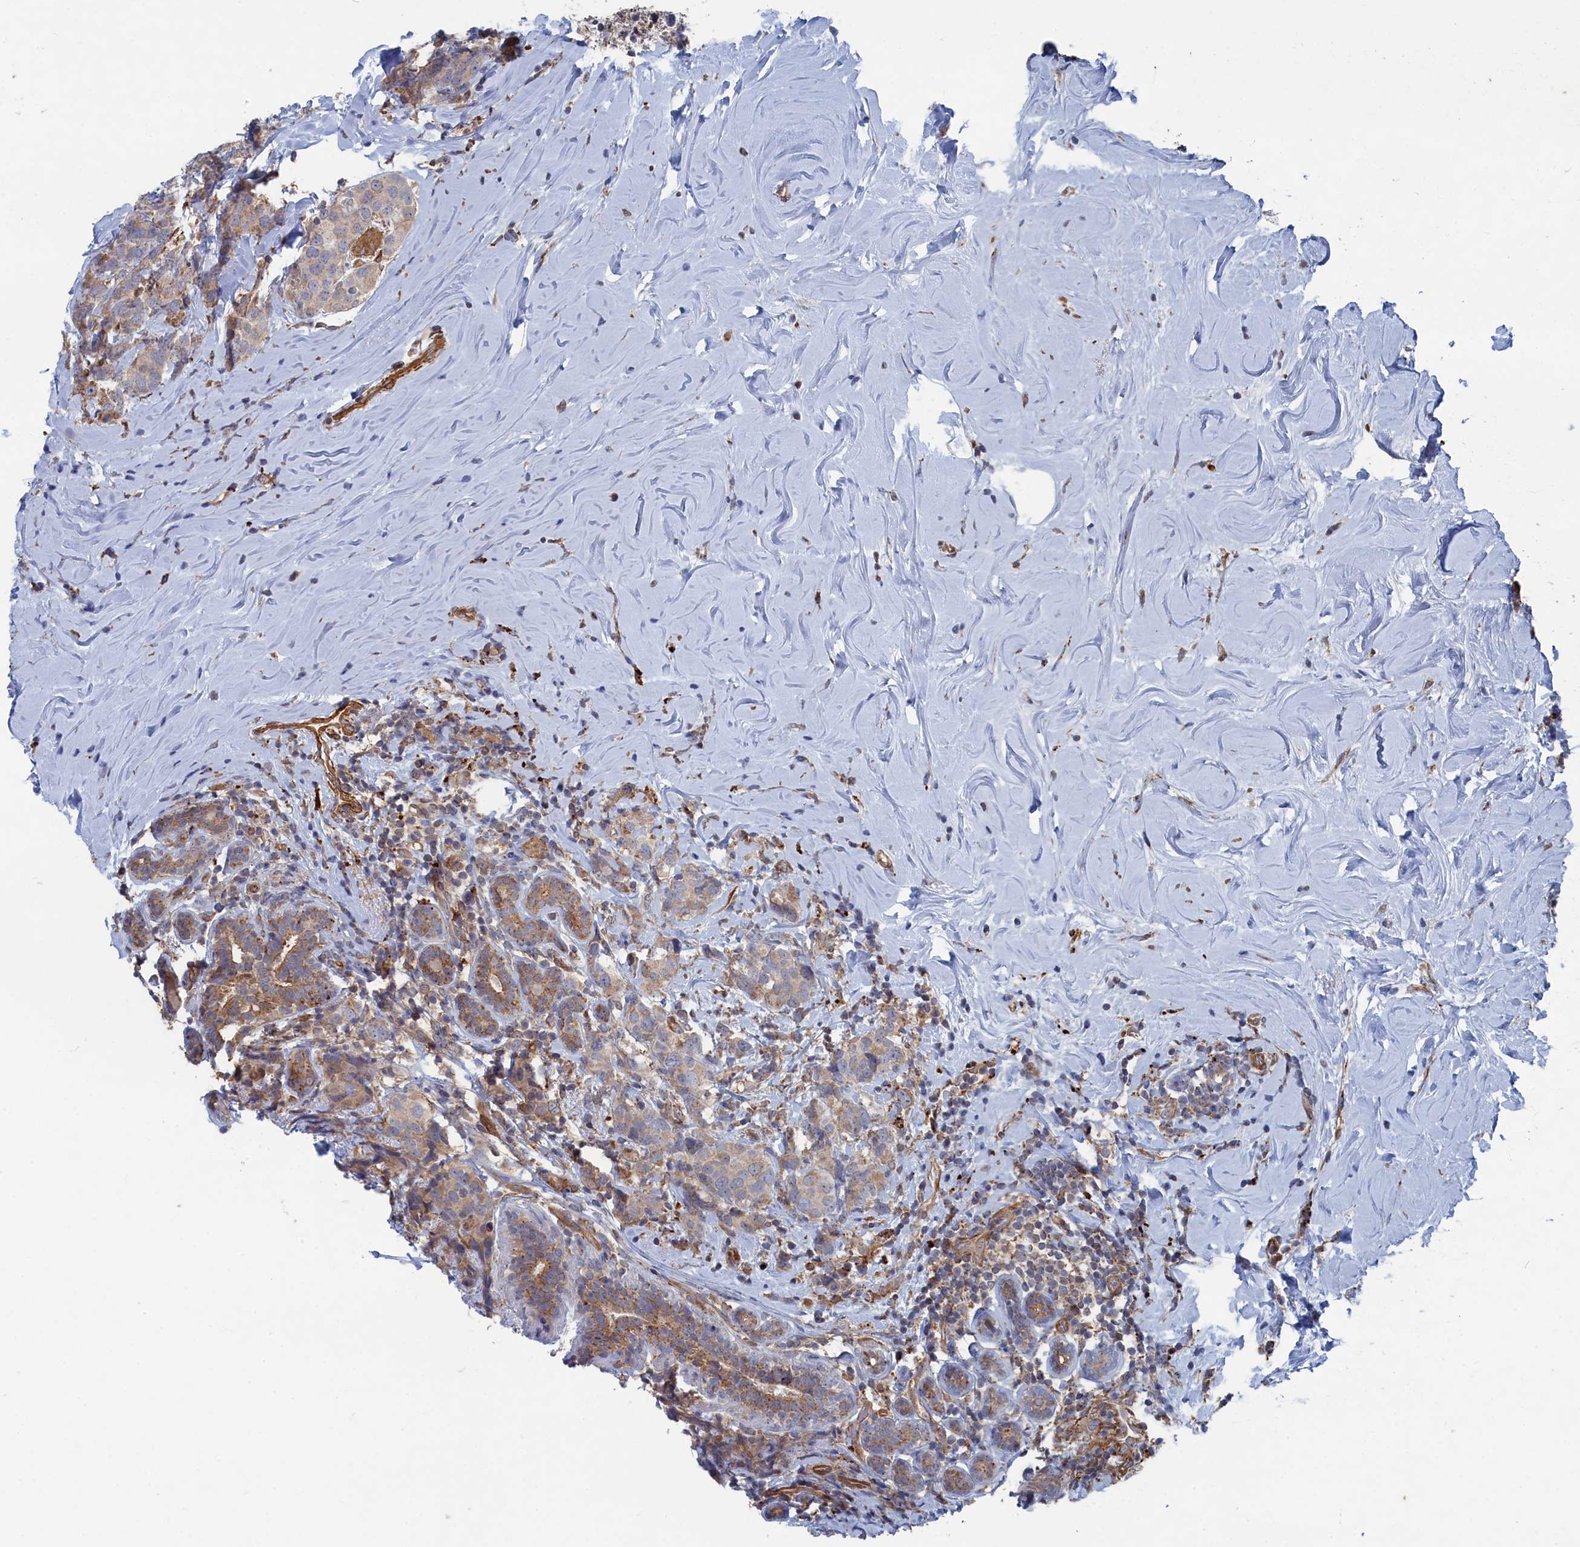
{"staining": {"intensity": "weak", "quantity": "25%-75%", "location": "cytoplasmic/membranous"}, "tissue": "breast cancer", "cell_type": "Tumor cells", "image_type": "cancer", "snomed": [{"axis": "morphology", "description": "Lobular carcinoma"}, {"axis": "topography", "description": "Breast"}], "caption": "A micrograph of breast lobular carcinoma stained for a protein displays weak cytoplasmic/membranous brown staining in tumor cells. (DAB IHC, brown staining for protein, blue staining for nuclei).", "gene": "FILIP1L", "patient": {"sex": "female", "age": 59}}